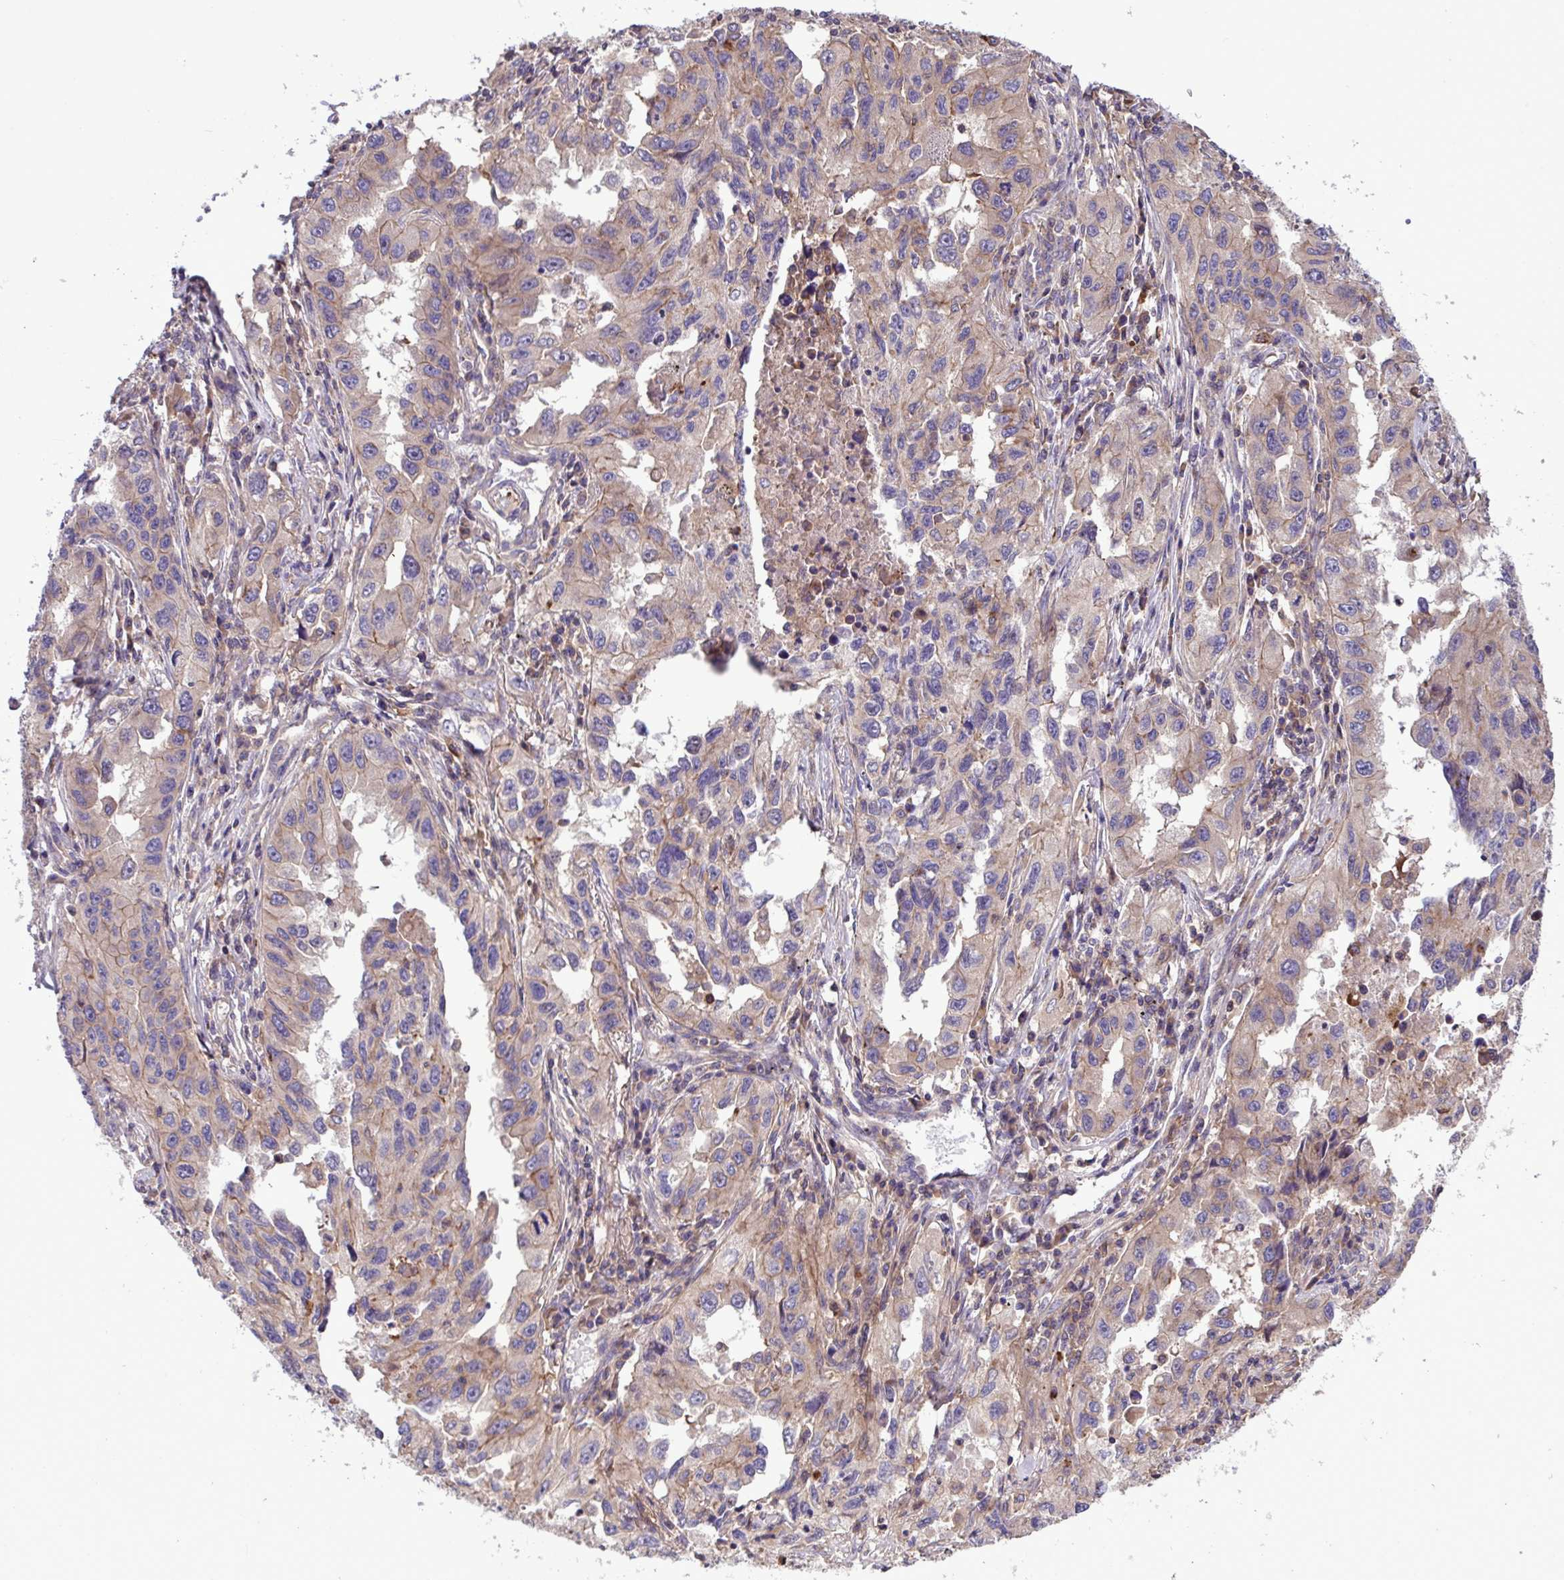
{"staining": {"intensity": "weak", "quantity": "<25%", "location": "cytoplasmic/membranous"}, "tissue": "lung cancer", "cell_type": "Tumor cells", "image_type": "cancer", "snomed": [{"axis": "morphology", "description": "Adenocarcinoma, NOS"}, {"axis": "topography", "description": "Lung"}], "caption": "IHC photomicrograph of neoplastic tissue: adenocarcinoma (lung) stained with DAB demonstrates no significant protein positivity in tumor cells.", "gene": "GRB14", "patient": {"sex": "female", "age": 73}}